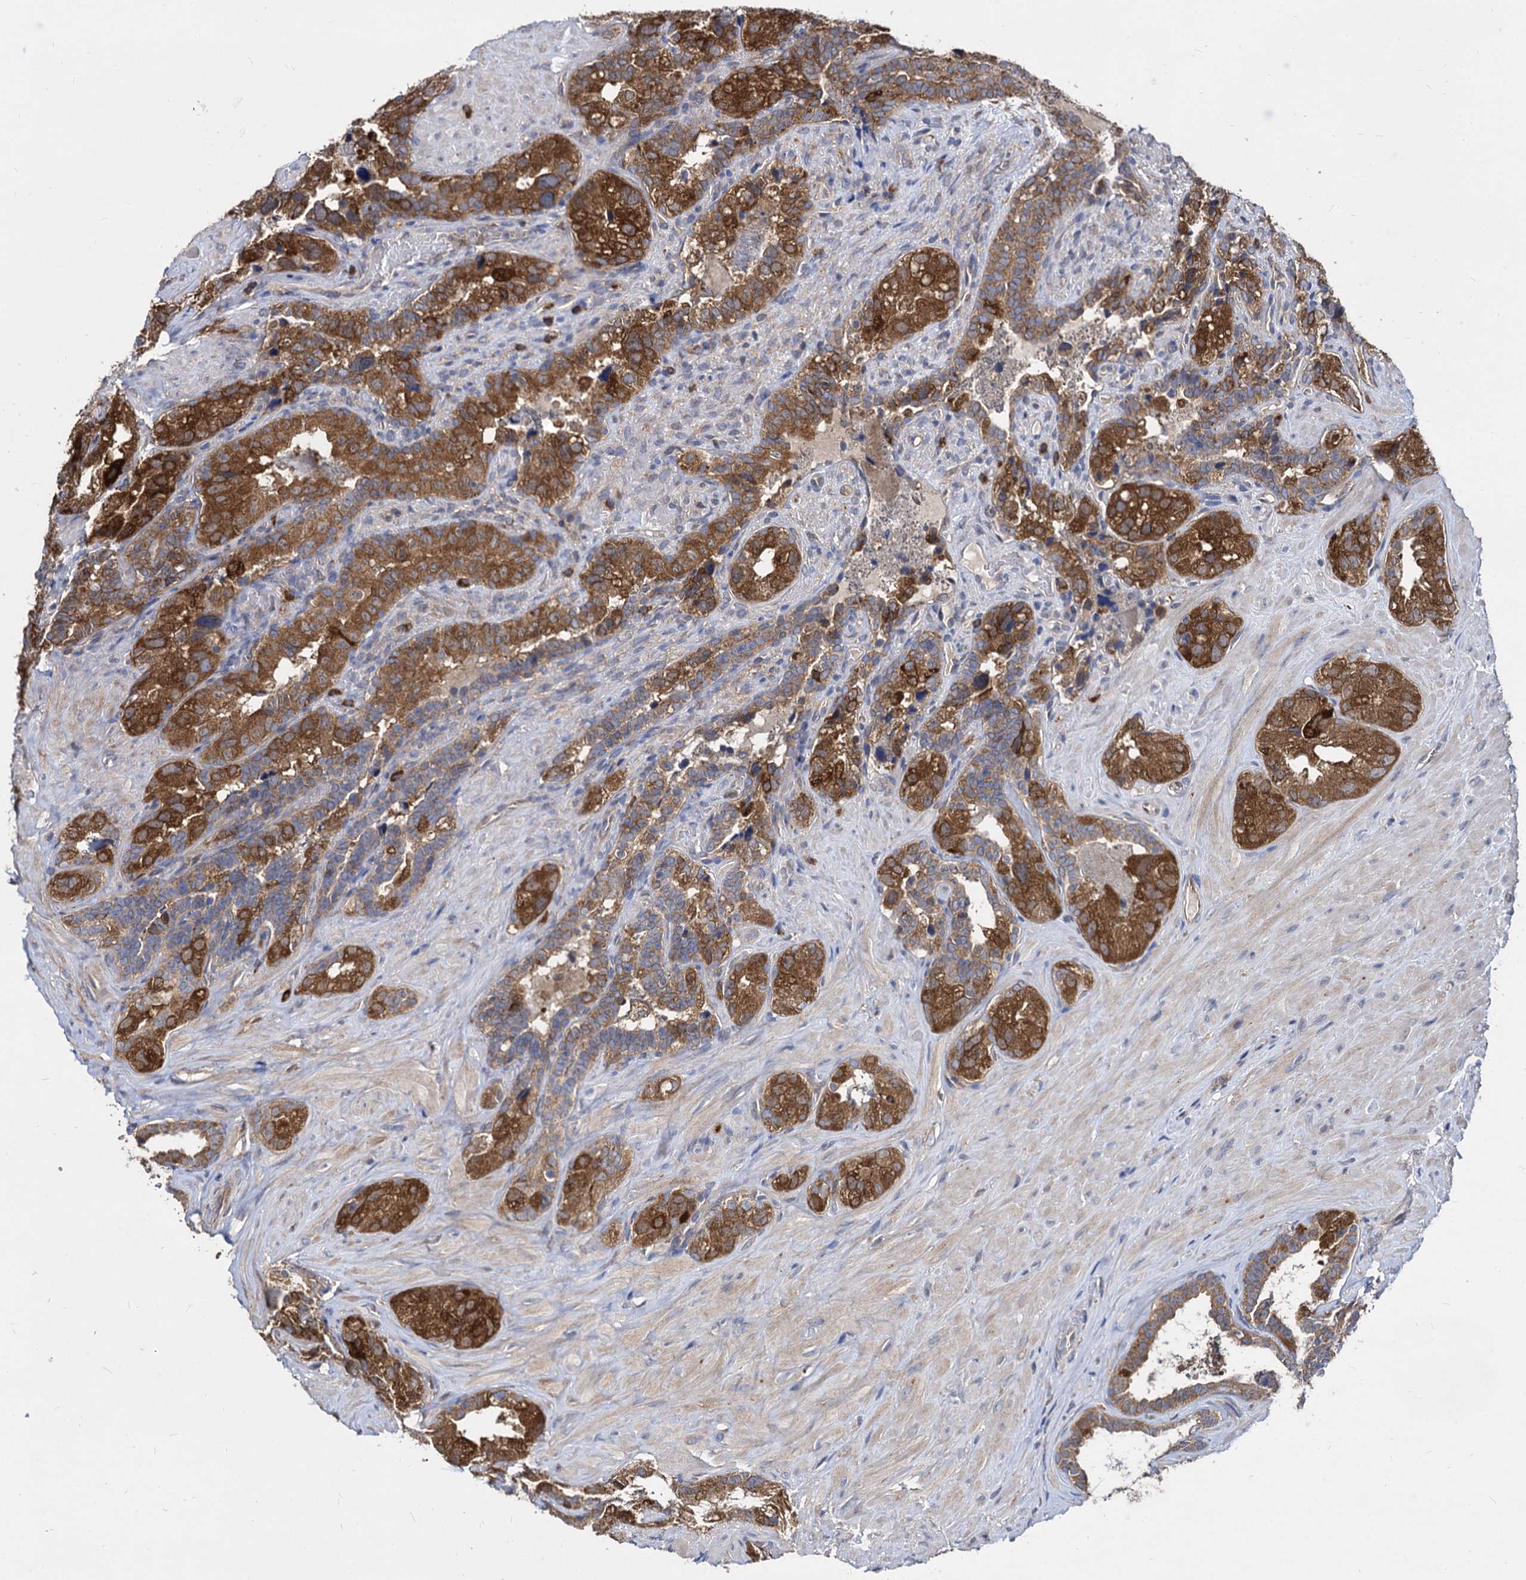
{"staining": {"intensity": "moderate", "quantity": ">75%", "location": "cytoplasmic/membranous"}, "tissue": "seminal vesicle", "cell_type": "Glandular cells", "image_type": "normal", "snomed": [{"axis": "morphology", "description": "Normal tissue, NOS"}, {"axis": "topography", "description": "Seminal veicle"}, {"axis": "topography", "description": "Peripheral nerve tissue"}], "caption": "High-power microscopy captured an IHC image of benign seminal vesicle, revealing moderate cytoplasmic/membranous expression in about >75% of glandular cells.", "gene": "NME1", "patient": {"sex": "male", "age": 67}}